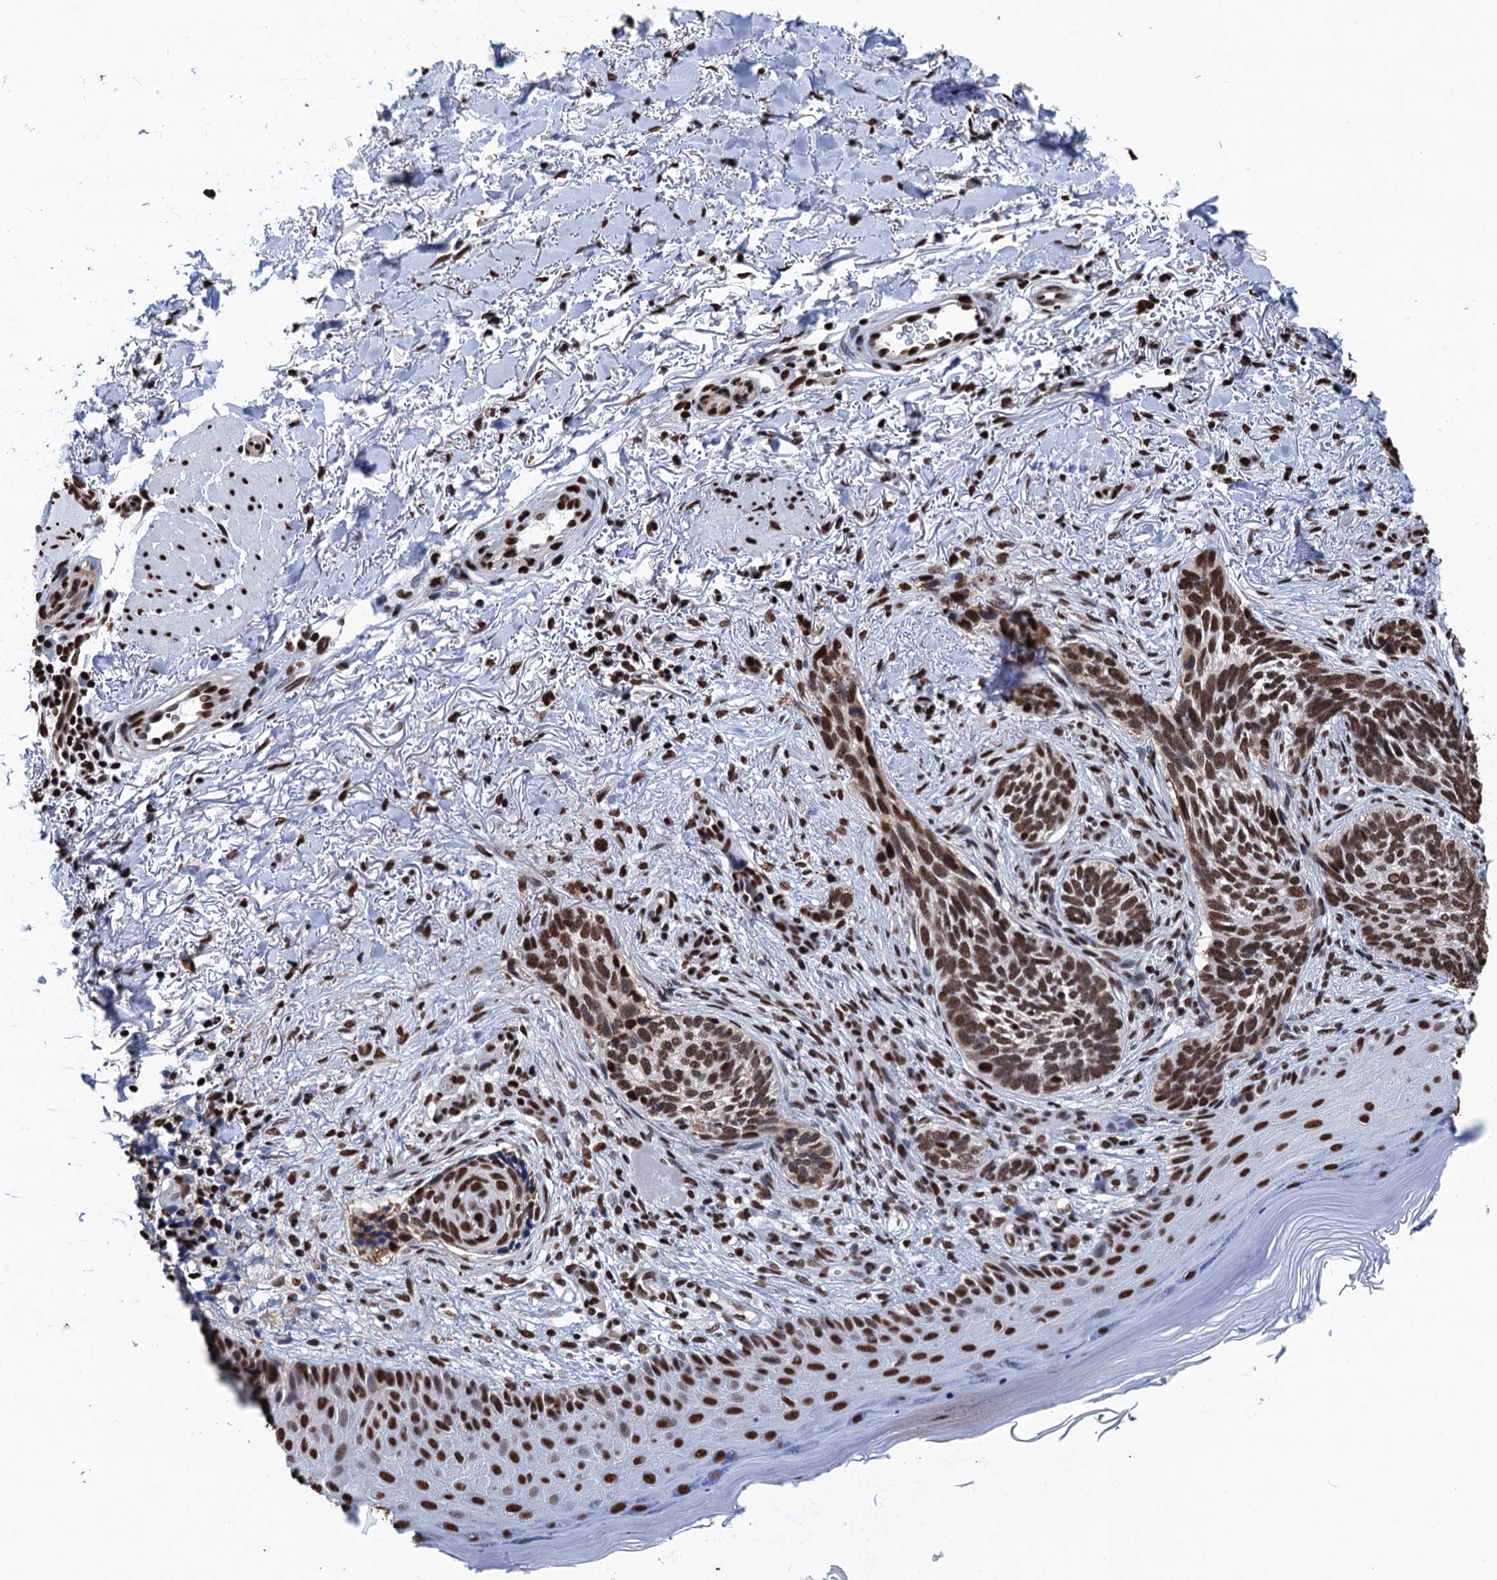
{"staining": {"intensity": "strong", "quantity": ">75%", "location": "nuclear"}, "tissue": "skin cancer", "cell_type": "Tumor cells", "image_type": "cancer", "snomed": [{"axis": "morphology", "description": "Normal tissue, NOS"}, {"axis": "morphology", "description": "Basal cell carcinoma"}, {"axis": "topography", "description": "Skin"}], "caption": "A photomicrograph showing strong nuclear staining in about >75% of tumor cells in skin cancer, as visualized by brown immunohistochemical staining.", "gene": "UBA2", "patient": {"sex": "female", "age": 67}}